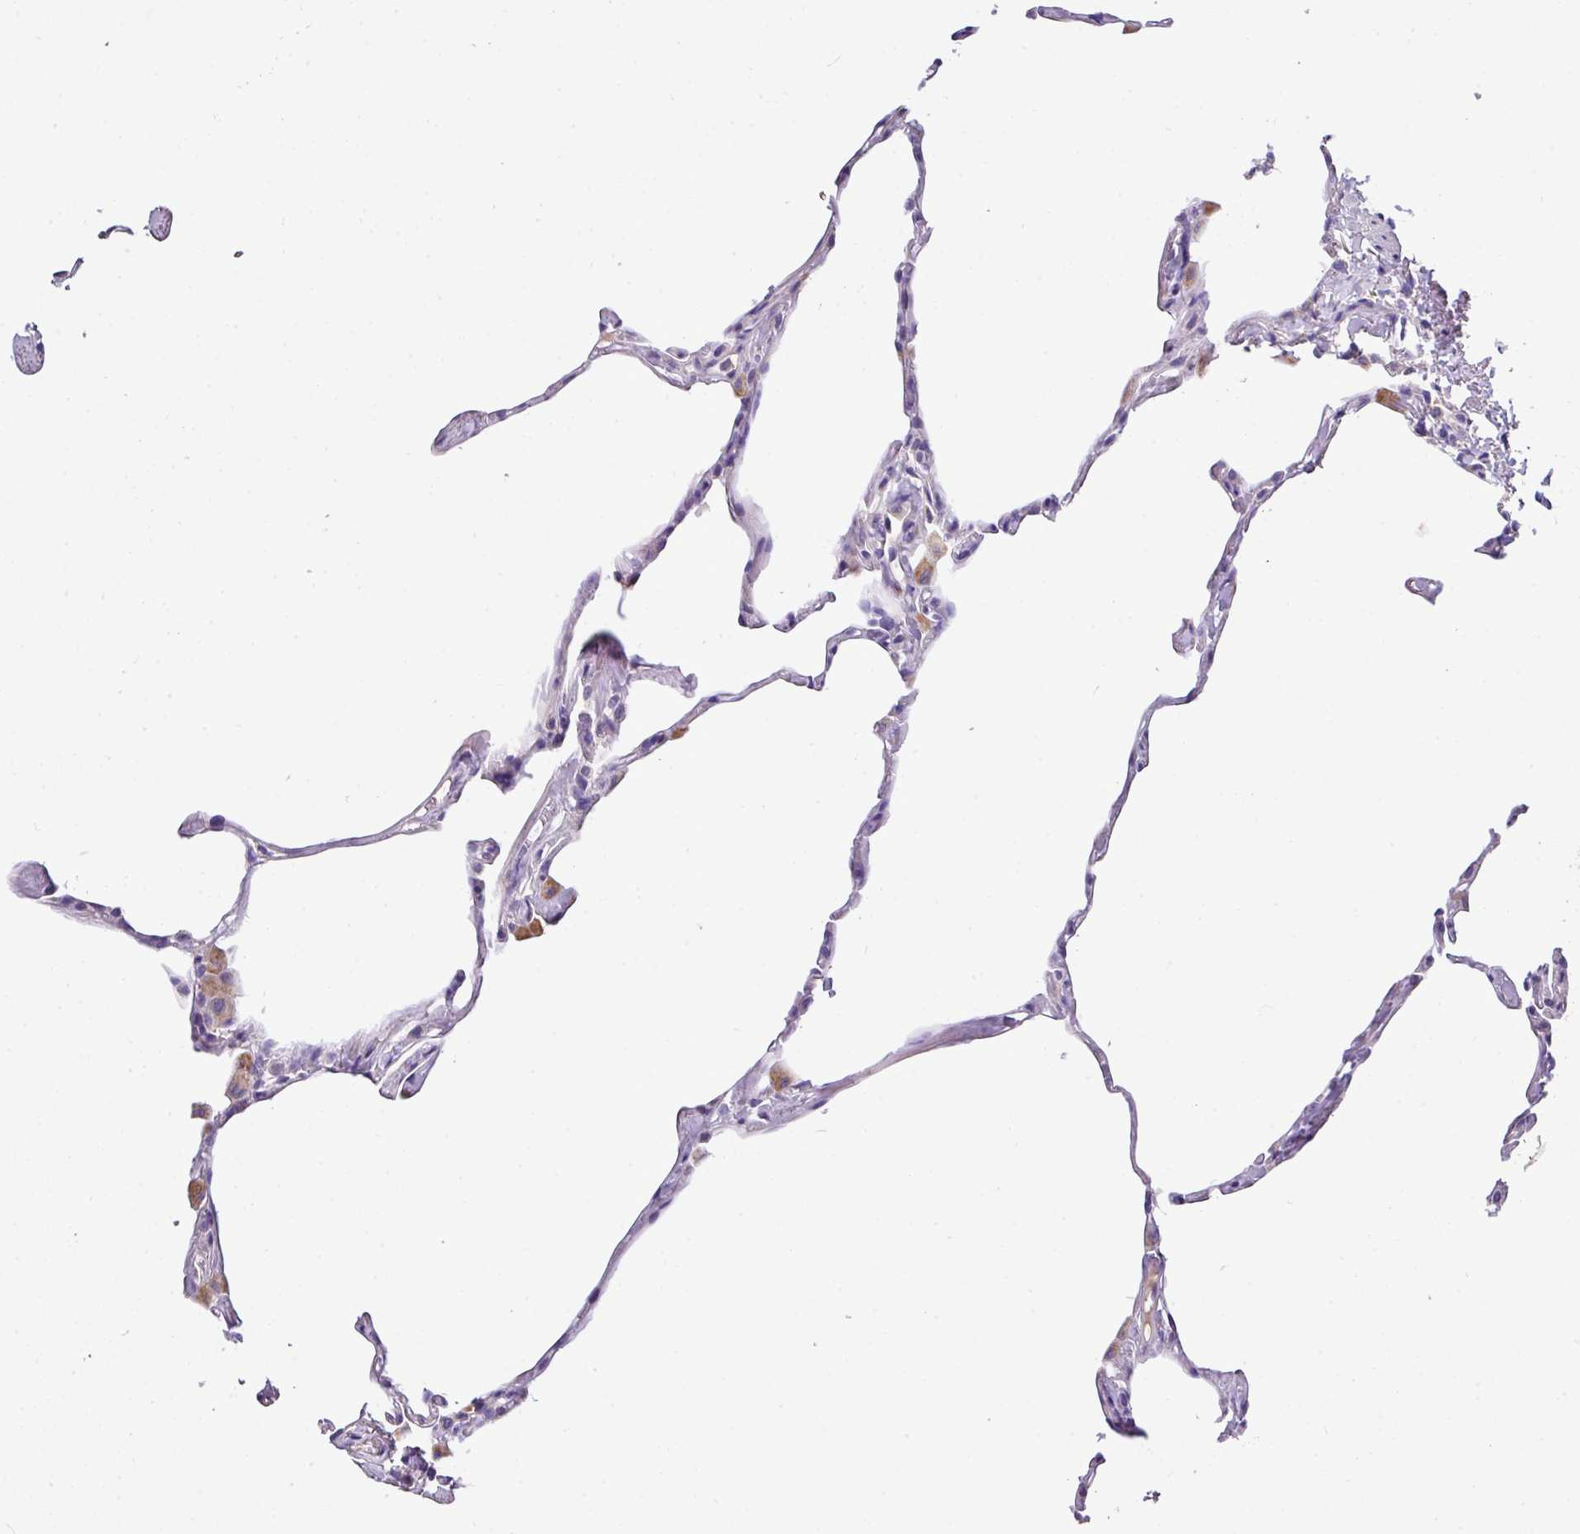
{"staining": {"intensity": "negative", "quantity": "none", "location": "none"}, "tissue": "lung", "cell_type": "Alveolar cells", "image_type": "normal", "snomed": [{"axis": "morphology", "description": "Normal tissue, NOS"}, {"axis": "topography", "description": "Lung"}], "caption": "Immunohistochemical staining of unremarkable lung shows no significant expression in alveolar cells.", "gene": "ANXA2R", "patient": {"sex": "male", "age": 65}}